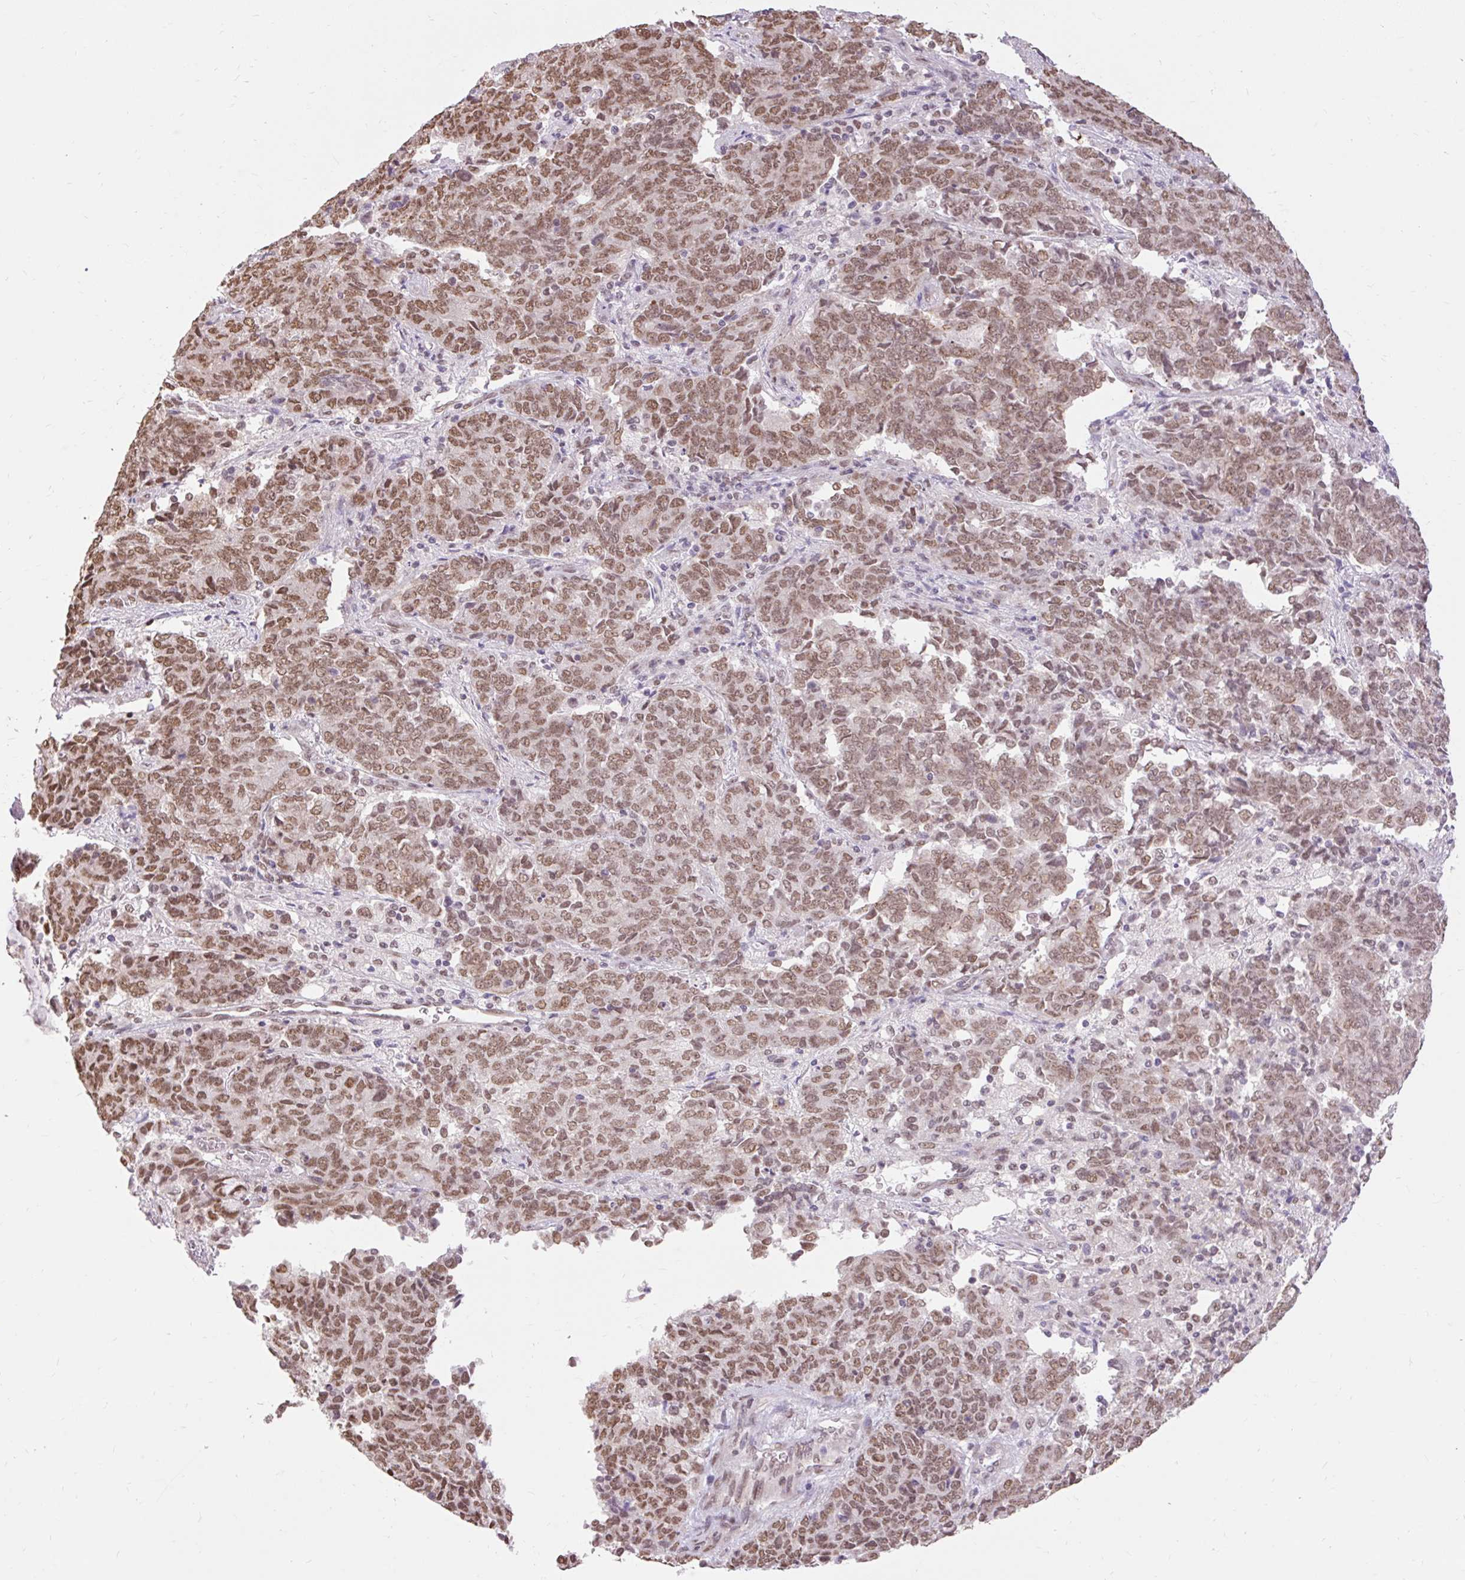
{"staining": {"intensity": "moderate", "quantity": ">75%", "location": "nuclear"}, "tissue": "endometrial cancer", "cell_type": "Tumor cells", "image_type": "cancer", "snomed": [{"axis": "morphology", "description": "Adenocarcinoma, NOS"}, {"axis": "topography", "description": "Endometrium"}], "caption": "This image shows immunohistochemistry staining of human adenocarcinoma (endometrial), with medium moderate nuclear staining in about >75% of tumor cells.", "gene": "NPIPB12", "patient": {"sex": "female", "age": 80}}